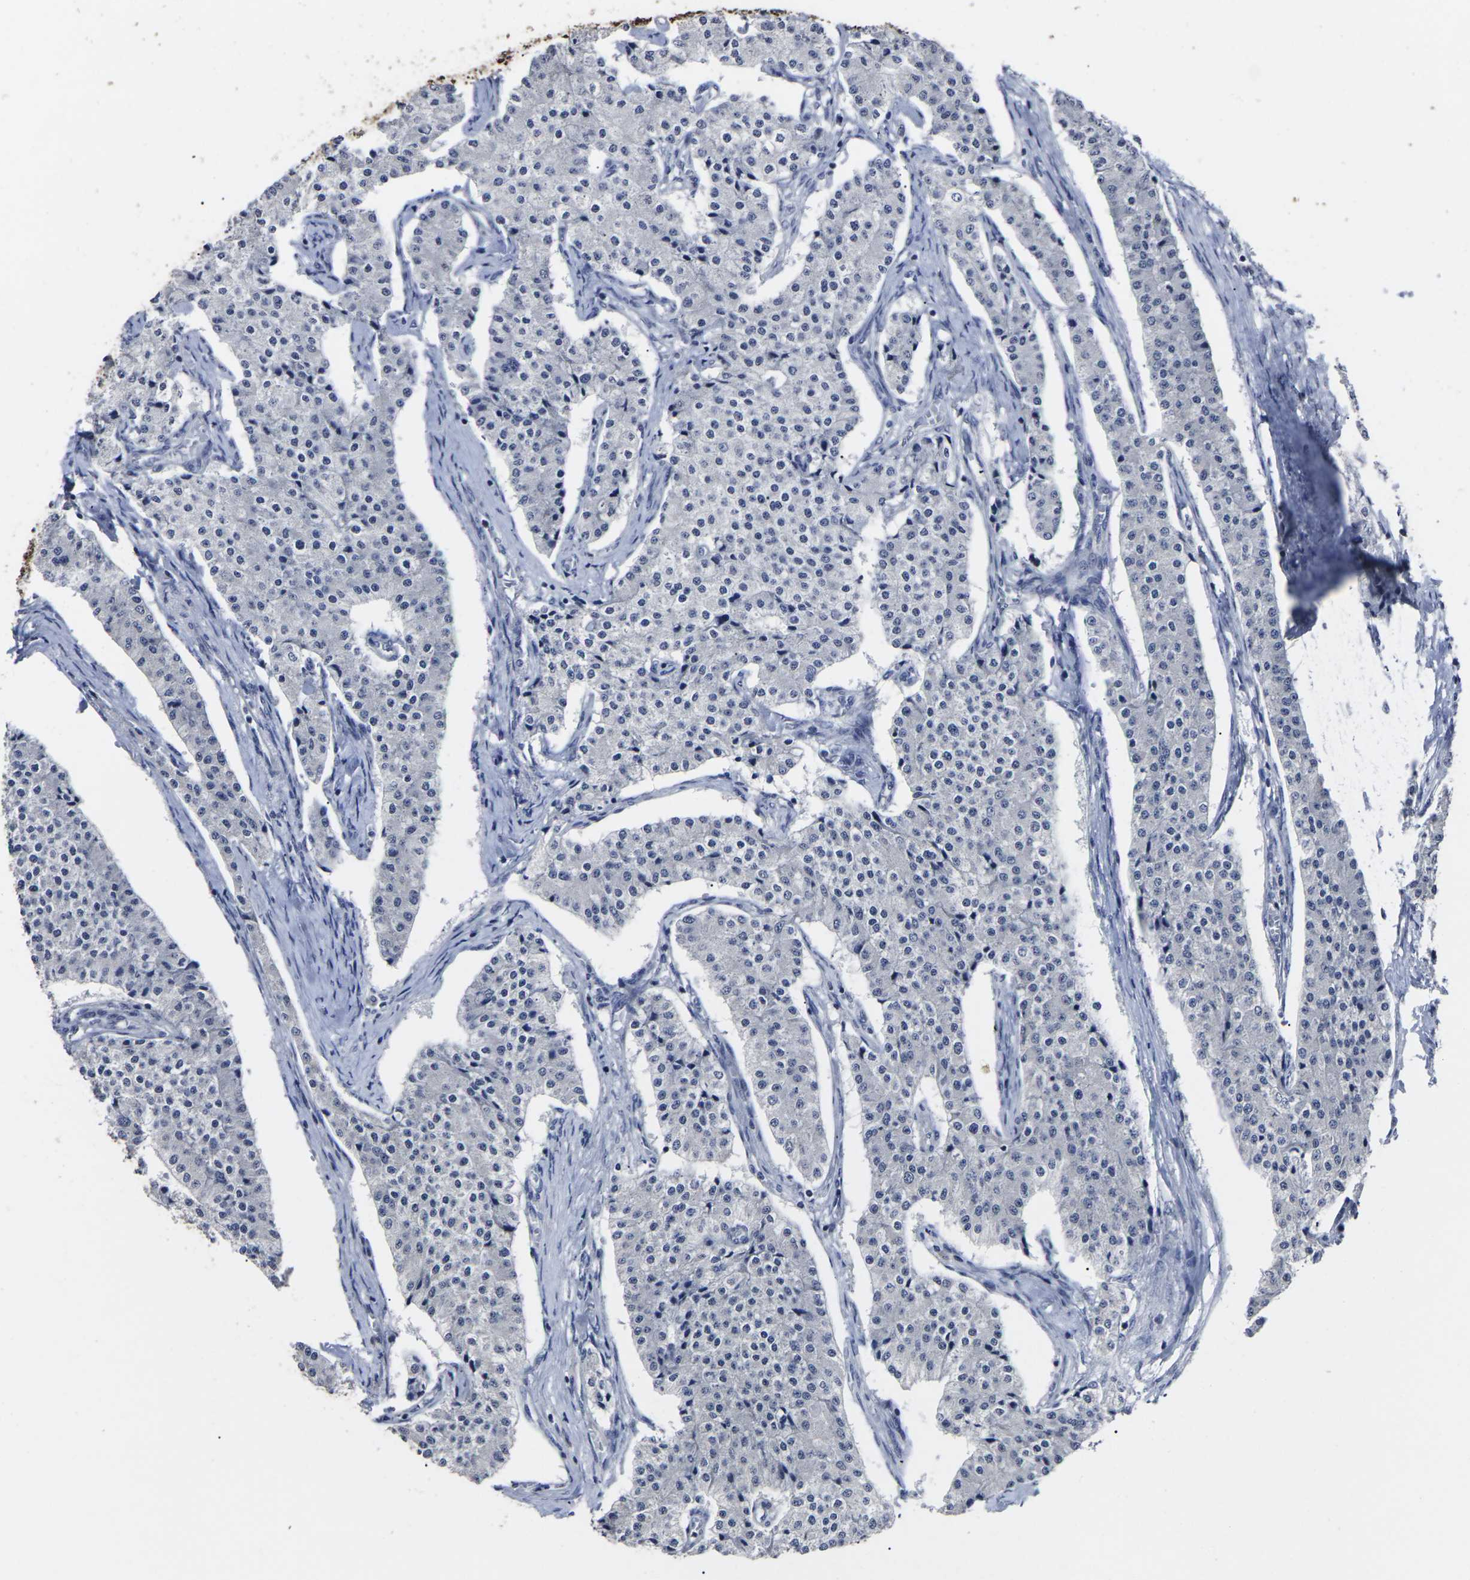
{"staining": {"intensity": "negative", "quantity": "none", "location": "none"}, "tissue": "carcinoid", "cell_type": "Tumor cells", "image_type": "cancer", "snomed": [{"axis": "morphology", "description": "Carcinoid, malignant, NOS"}, {"axis": "topography", "description": "Colon"}], "caption": "There is no significant positivity in tumor cells of malignant carcinoid. (DAB (3,3'-diaminobenzidine) IHC with hematoxylin counter stain).", "gene": "MSANTD4", "patient": {"sex": "female", "age": 52}}